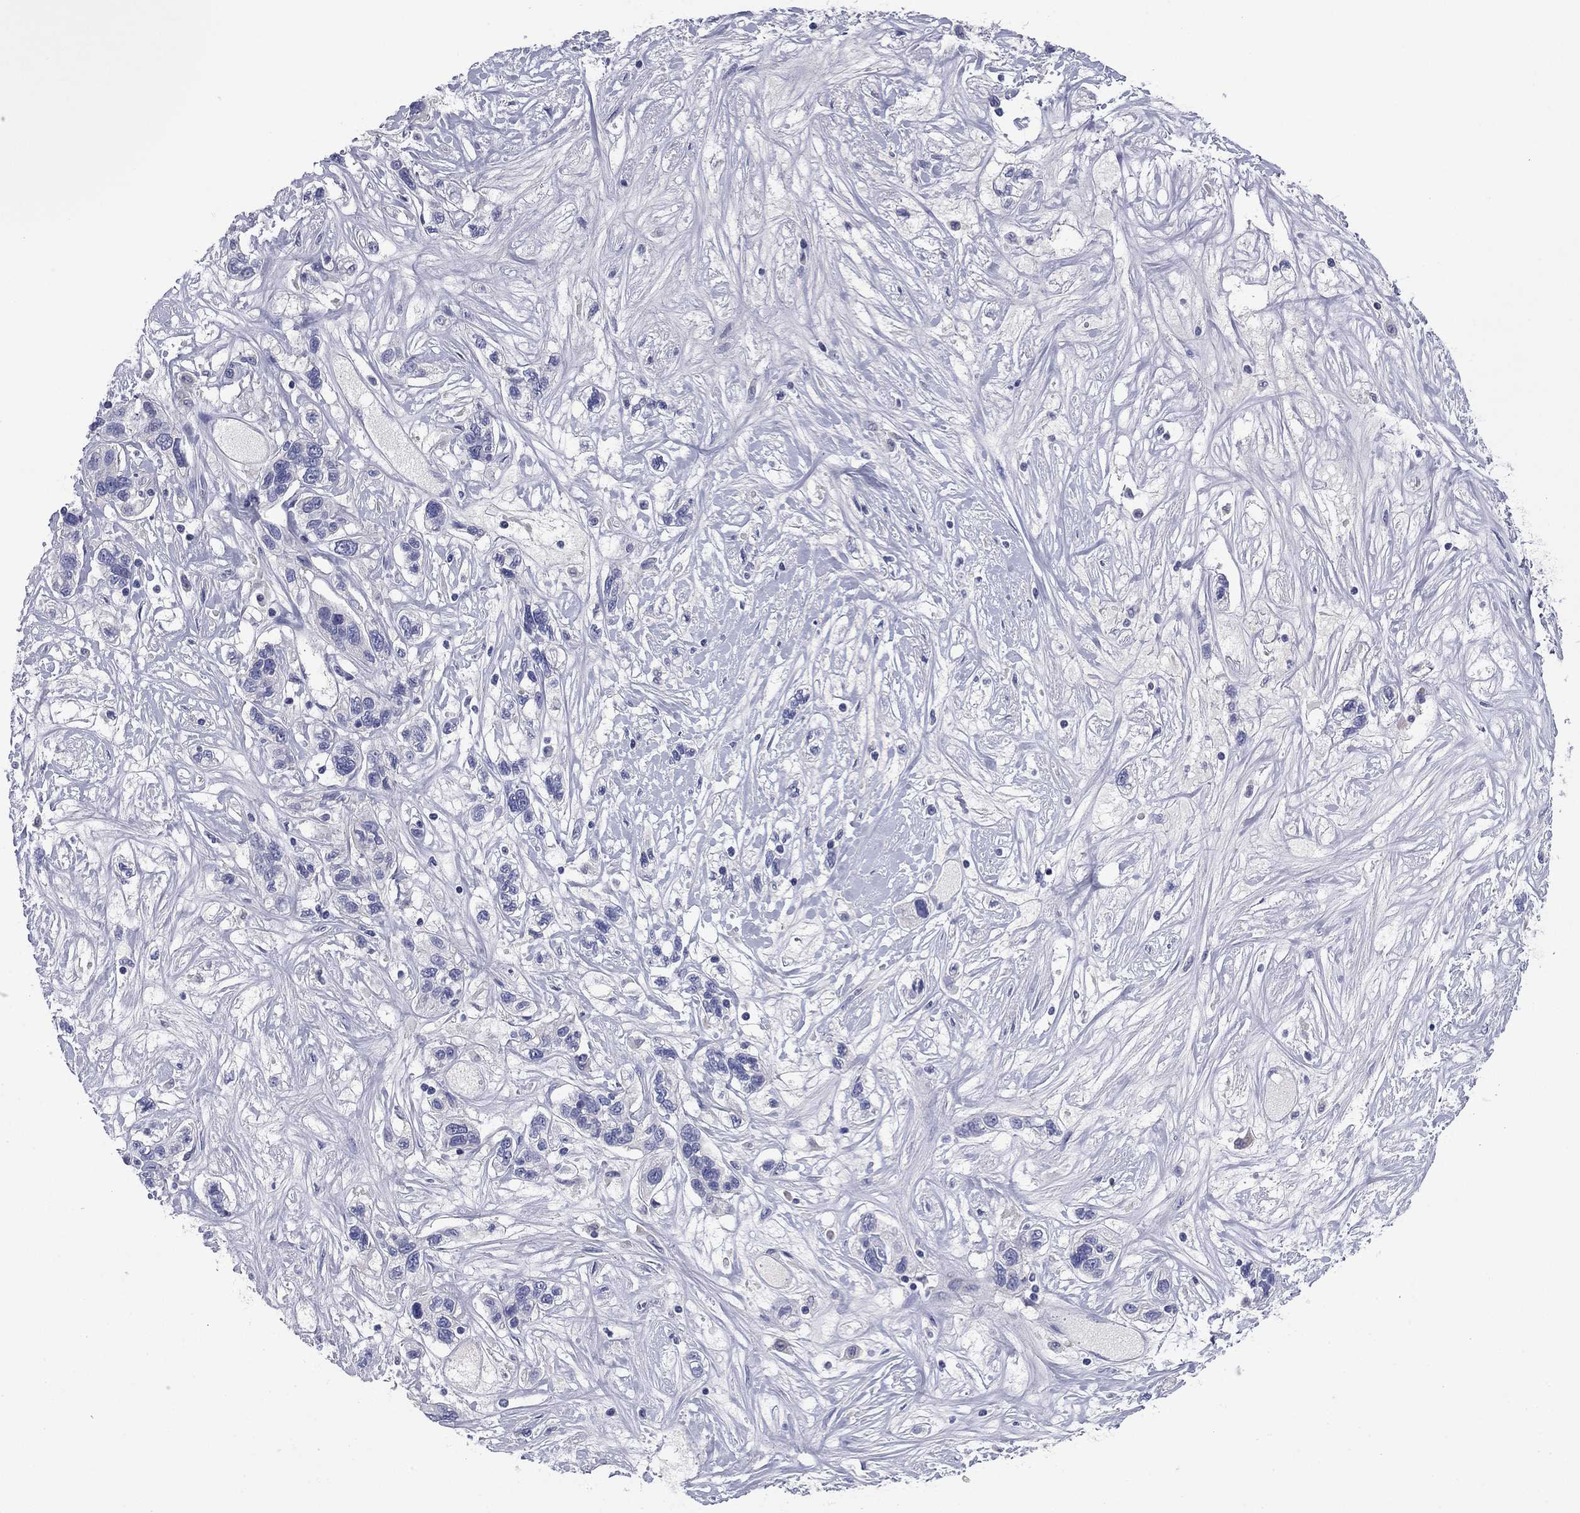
{"staining": {"intensity": "negative", "quantity": "none", "location": "none"}, "tissue": "liver cancer", "cell_type": "Tumor cells", "image_type": "cancer", "snomed": [{"axis": "morphology", "description": "Adenocarcinoma, NOS"}, {"axis": "morphology", "description": "Cholangiocarcinoma"}, {"axis": "topography", "description": "Liver"}], "caption": "Immunohistochemistry of human liver cancer (adenocarcinoma) demonstrates no staining in tumor cells.", "gene": "ABCC2", "patient": {"sex": "male", "age": 64}}